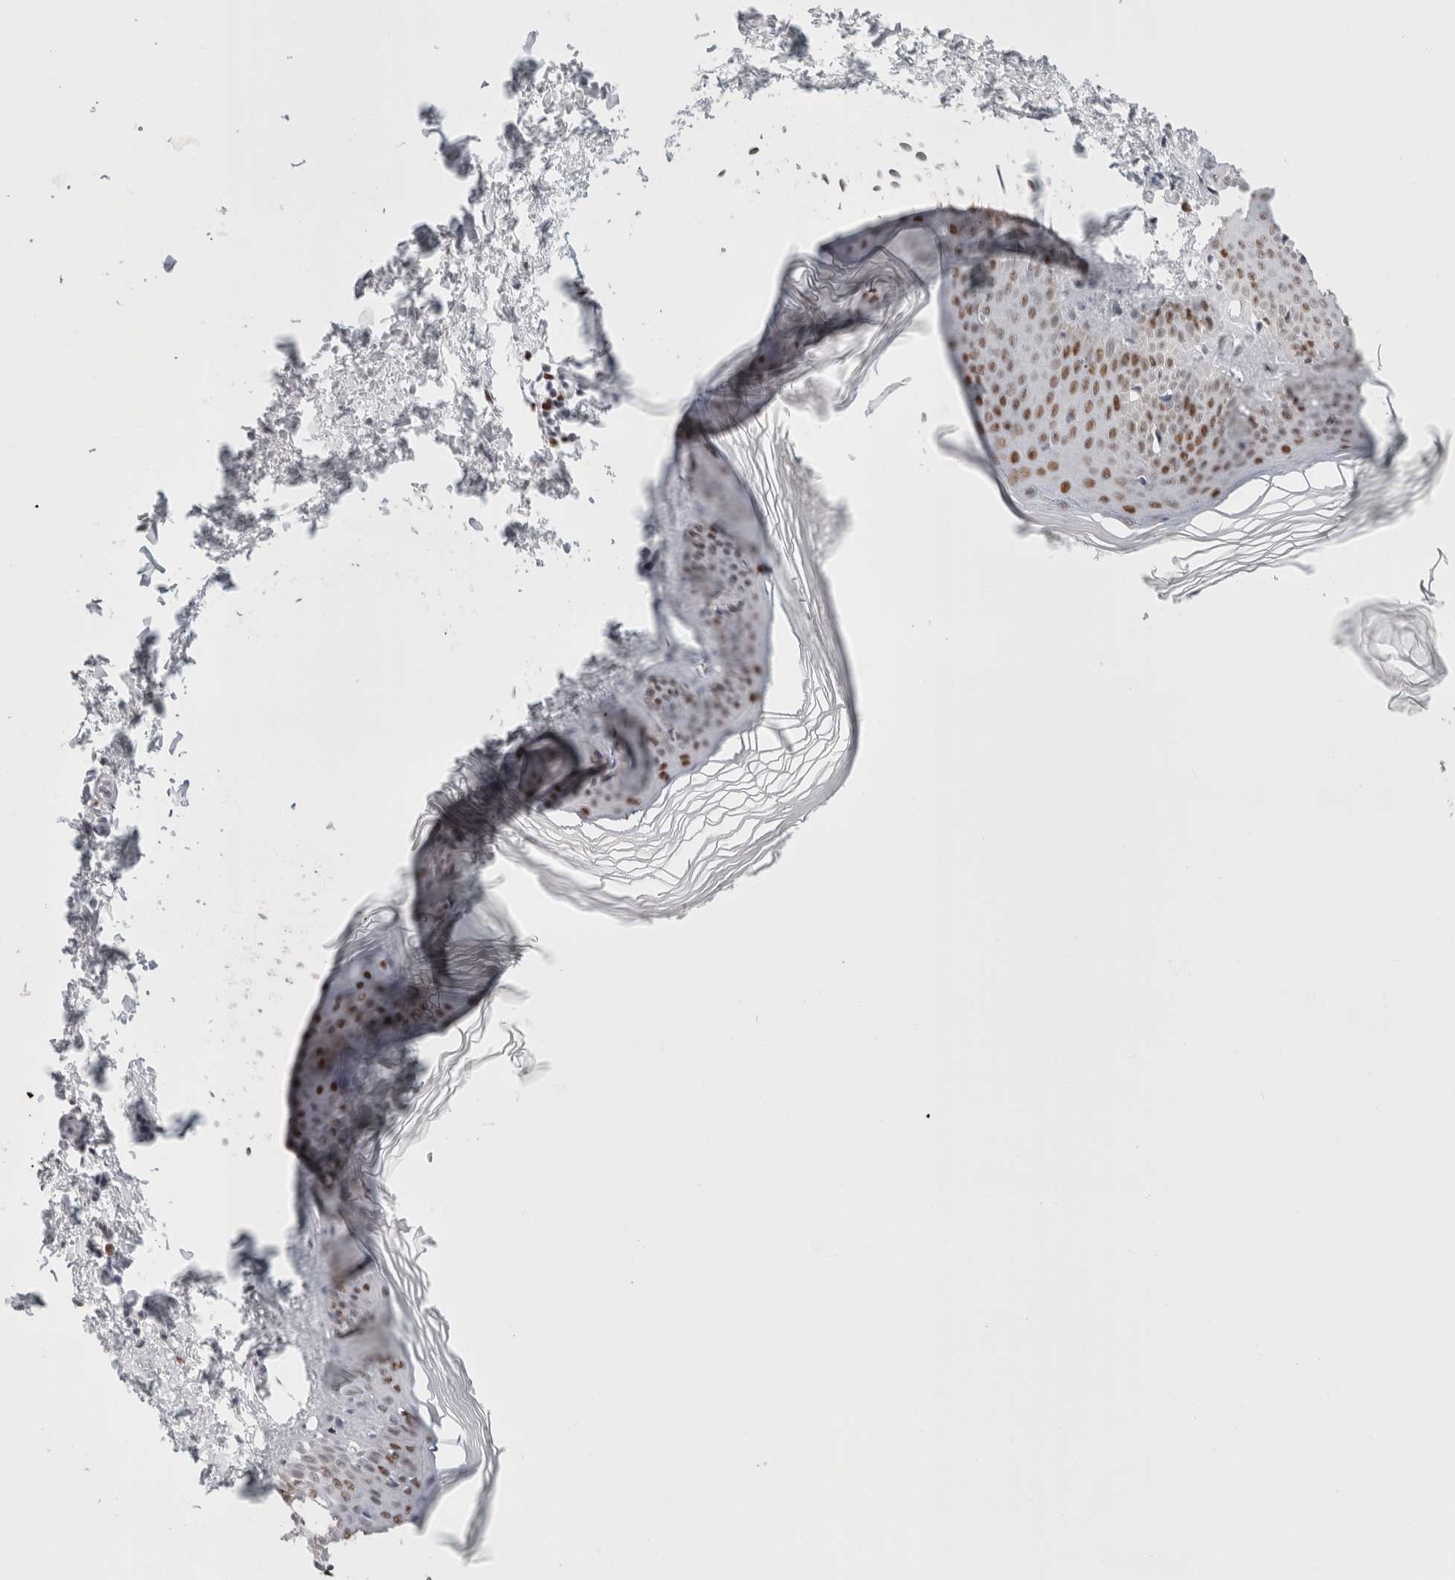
{"staining": {"intensity": "negative", "quantity": "none", "location": "none"}, "tissue": "skin", "cell_type": "Fibroblasts", "image_type": "normal", "snomed": [{"axis": "morphology", "description": "Normal tissue, NOS"}, {"axis": "topography", "description": "Skin"}], "caption": "Fibroblasts are negative for brown protein staining in normal skin. The staining is performed using DAB (3,3'-diaminobenzidine) brown chromogen with nuclei counter-stained in using hematoxylin.", "gene": "SMARCC1", "patient": {"sex": "female", "age": 27}}